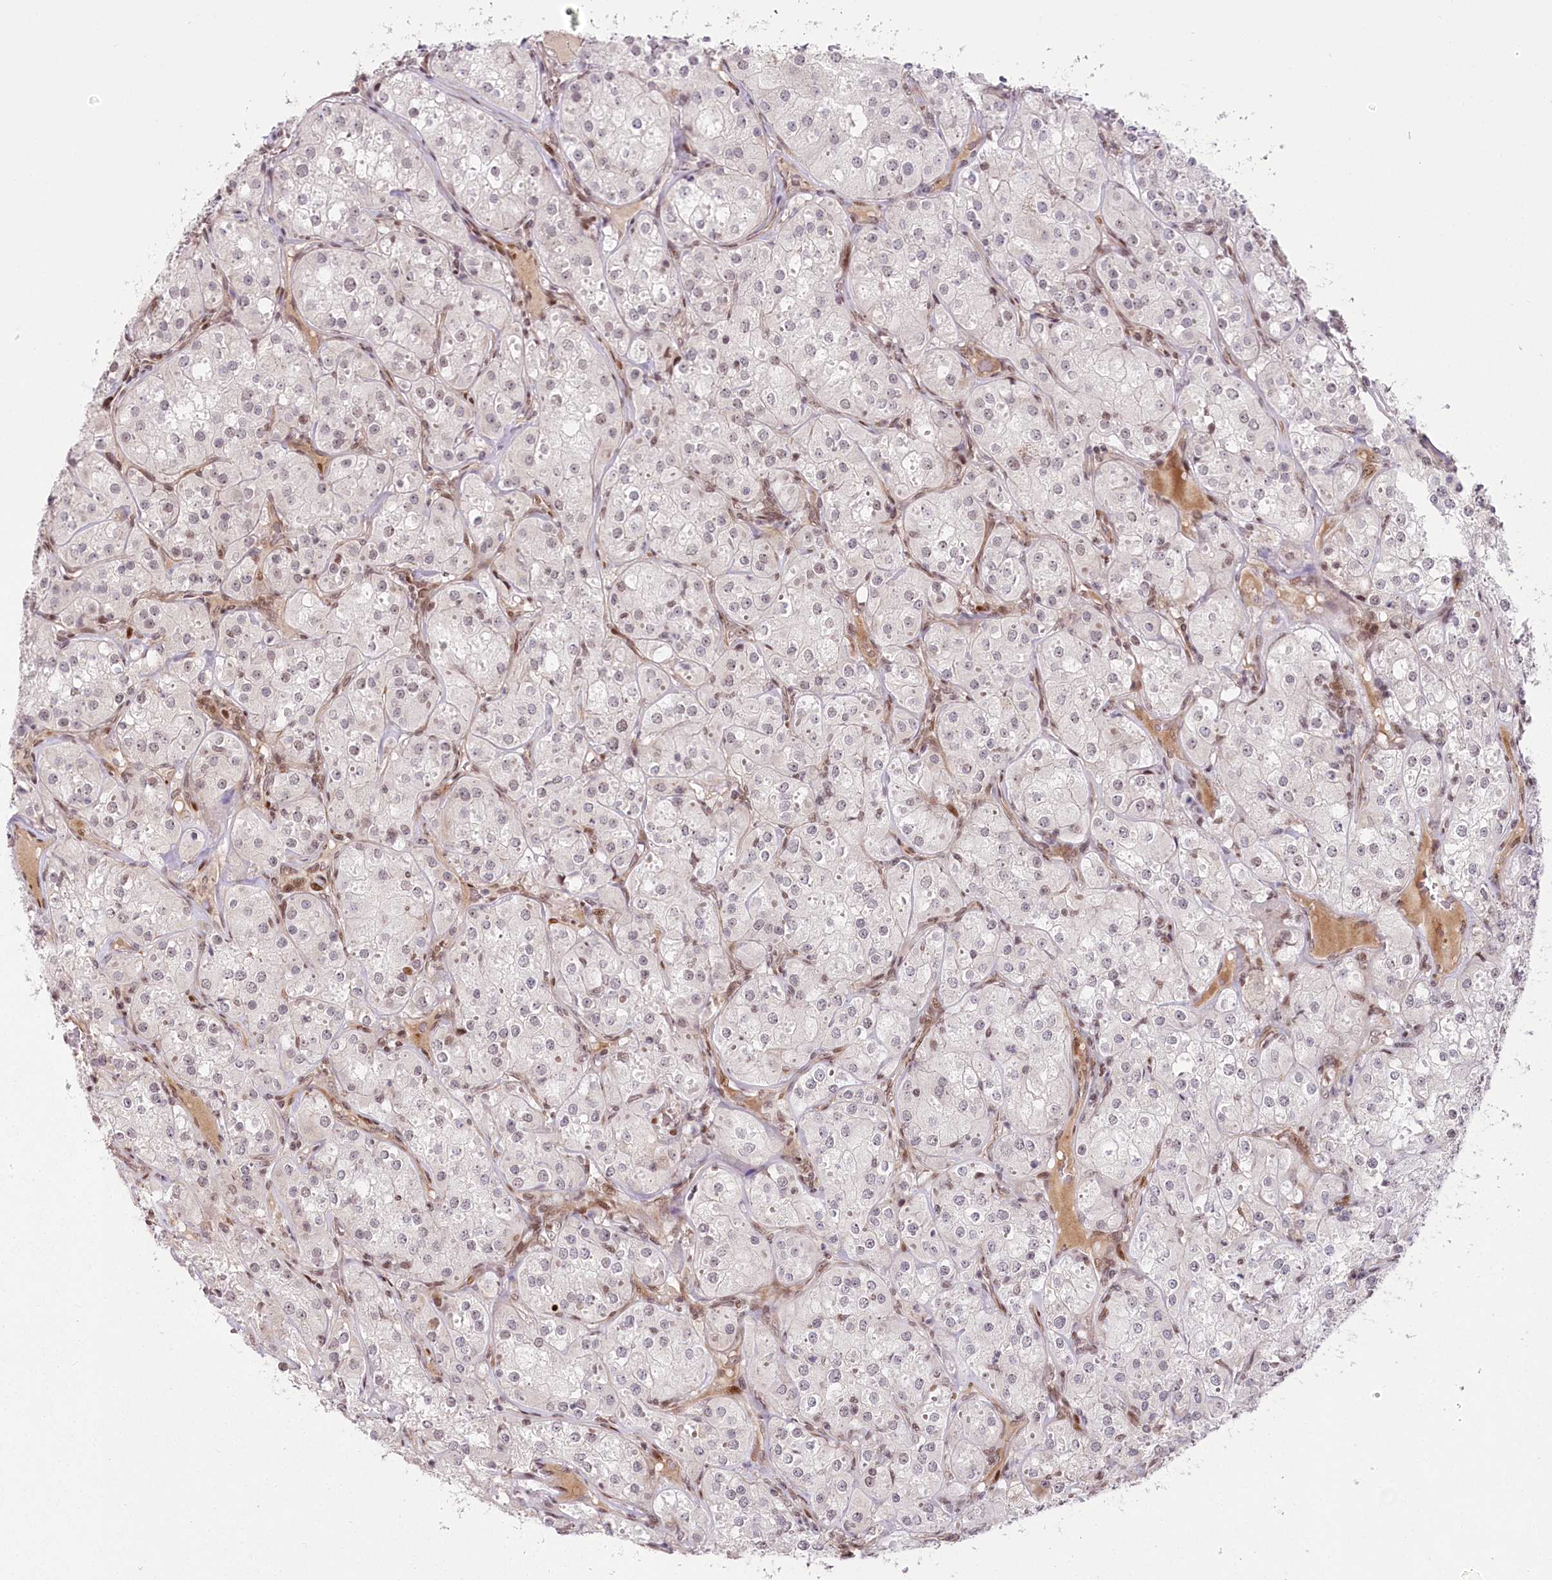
{"staining": {"intensity": "negative", "quantity": "none", "location": "none"}, "tissue": "renal cancer", "cell_type": "Tumor cells", "image_type": "cancer", "snomed": [{"axis": "morphology", "description": "Adenocarcinoma, NOS"}, {"axis": "topography", "description": "Kidney"}], "caption": "Adenocarcinoma (renal) was stained to show a protein in brown. There is no significant expression in tumor cells. Brightfield microscopy of immunohistochemistry stained with DAB (brown) and hematoxylin (blue), captured at high magnification.", "gene": "FAM204A", "patient": {"sex": "male", "age": 77}}